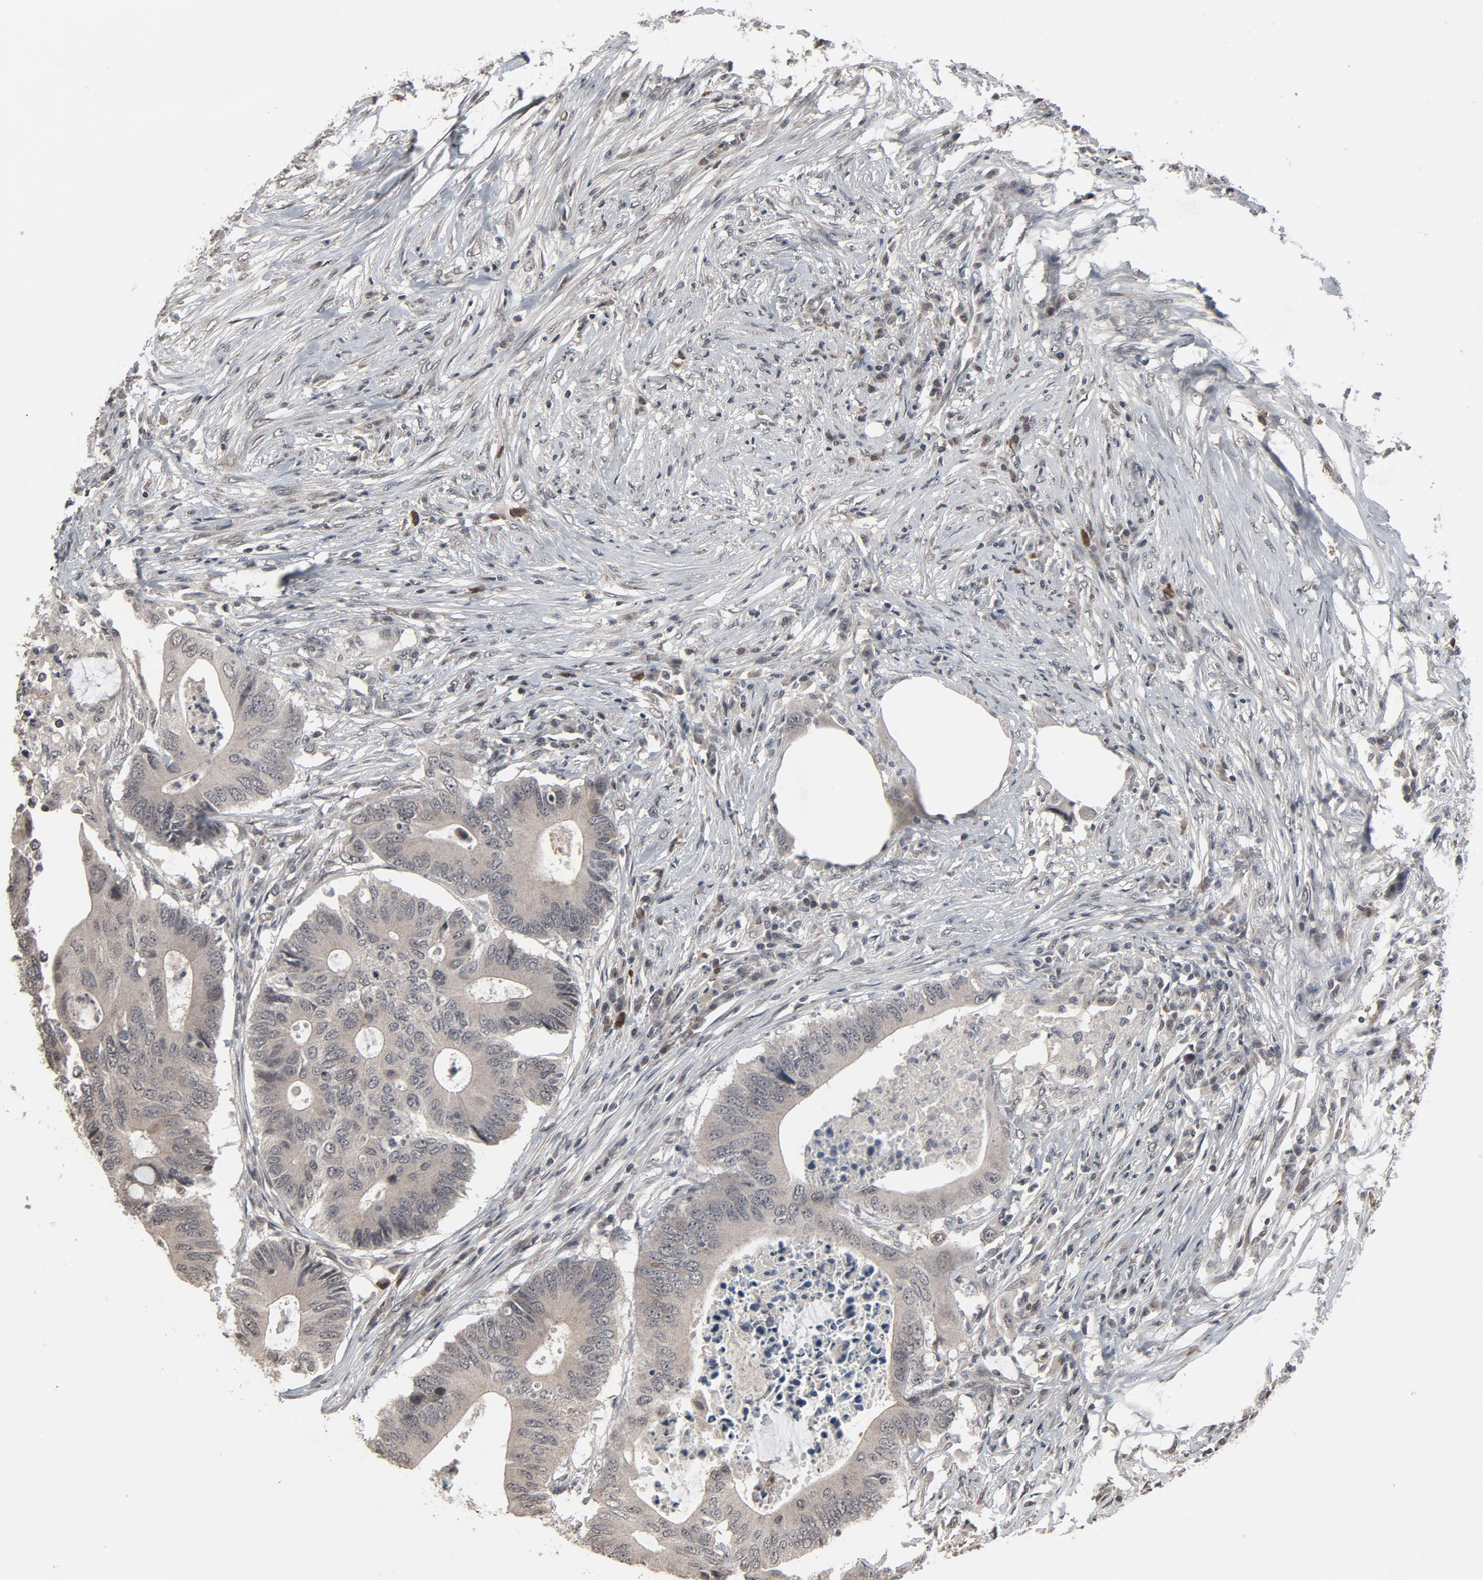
{"staining": {"intensity": "weak", "quantity": ">75%", "location": "cytoplasmic/membranous"}, "tissue": "colorectal cancer", "cell_type": "Tumor cells", "image_type": "cancer", "snomed": [{"axis": "morphology", "description": "Adenocarcinoma, NOS"}, {"axis": "topography", "description": "Colon"}], "caption": "Weak cytoplasmic/membranous staining is seen in about >75% of tumor cells in adenocarcinoma (colorectal). (Stains: DAB in brown, nuclei in blue, Microscopy: brightfield microscopy at high magnification).", "gene": "POM121", "patient": {"sex": "male", "age": 71}}